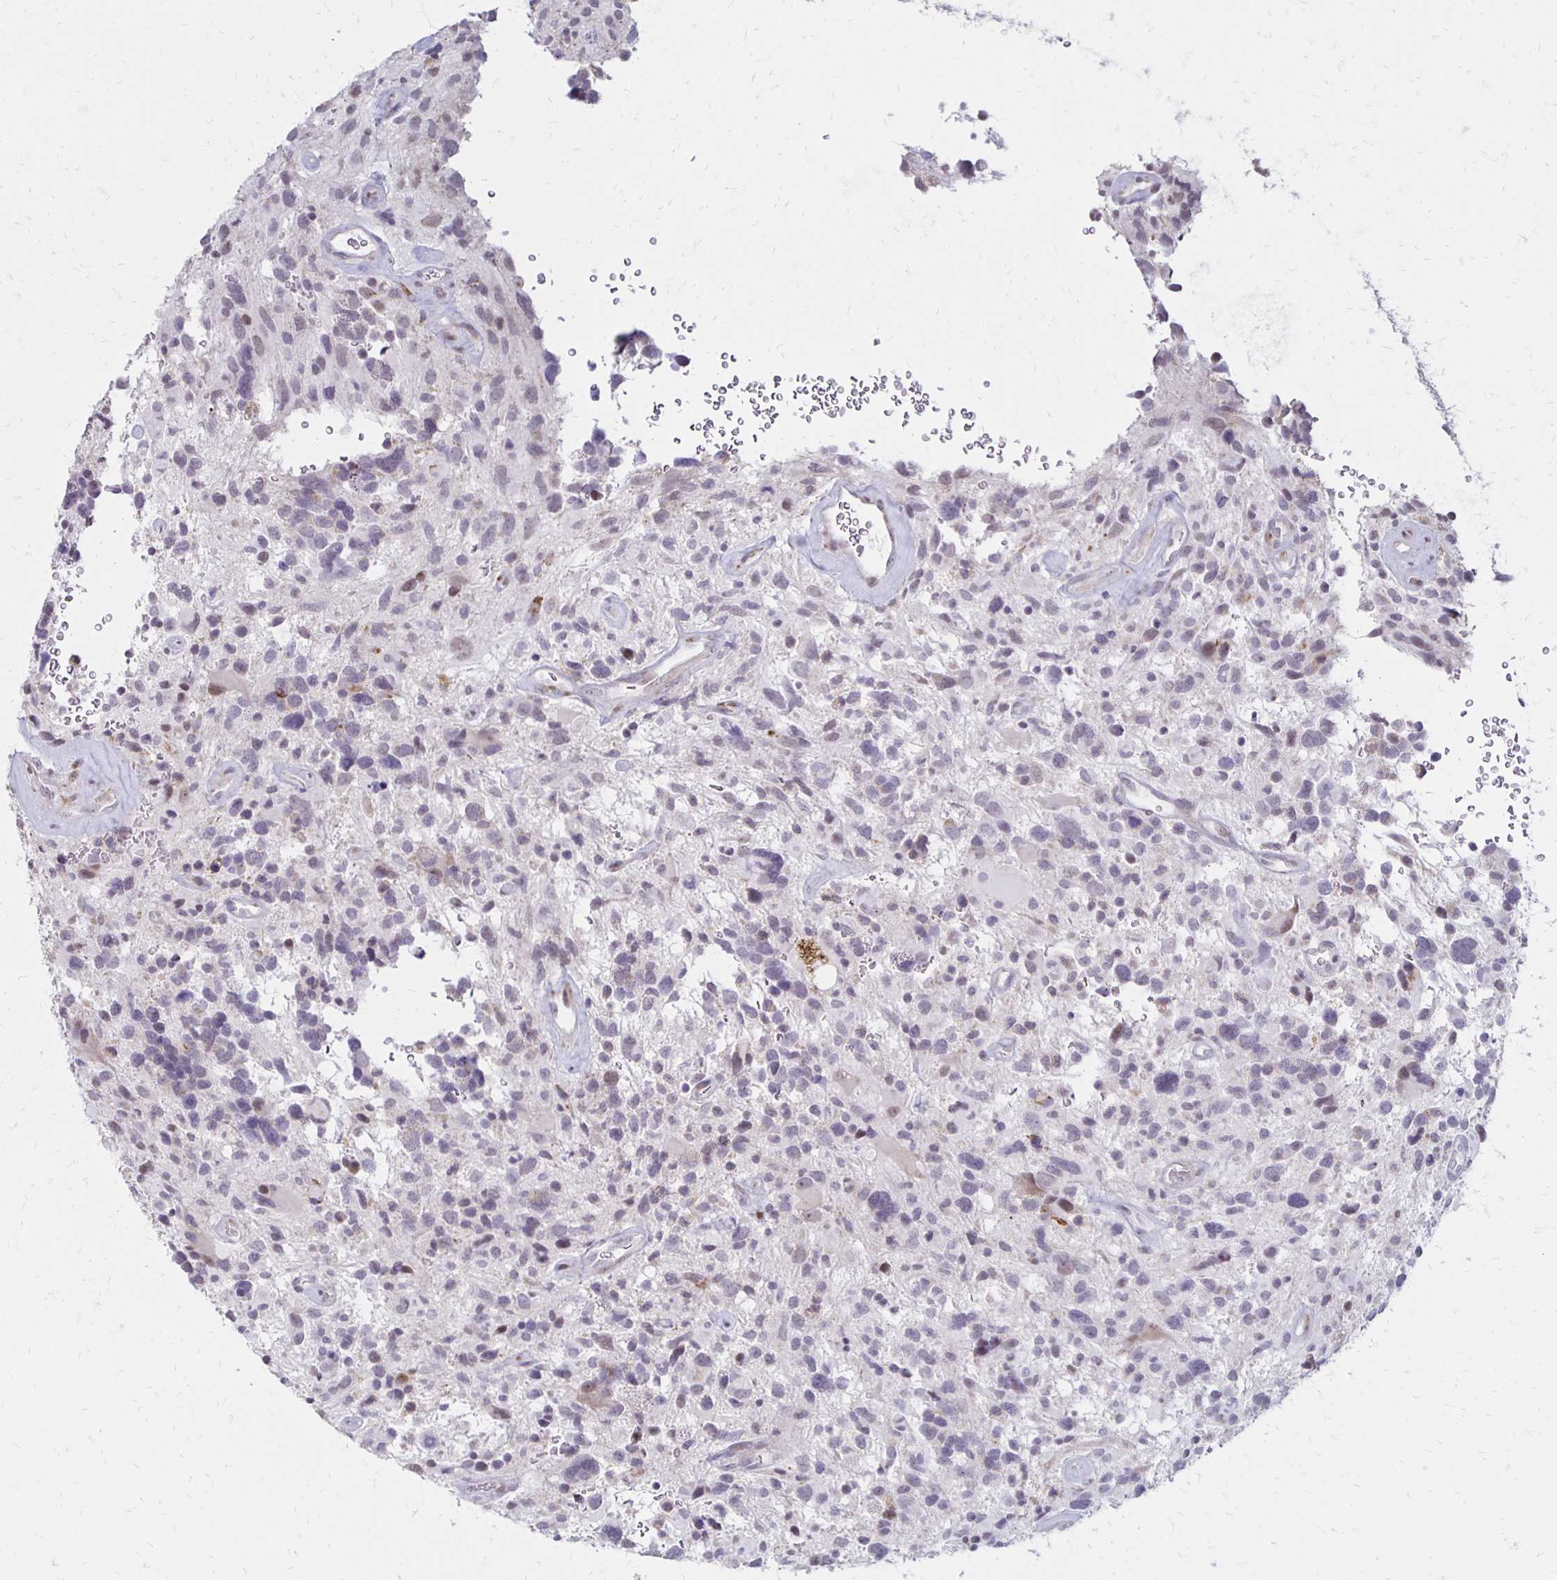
{"staining": {"intensity": "negative", "quantity": "none", "location": "none"}, "tissue": "glioma", "cell_type": "Tumor cells", "image_type": "cancer", "snomed": [{"axis": "morphology", "description": "Glioma, malignant, High grade"}, {"axis": "topography", "description": "Brain"}], "caption": "The immunohistochemistry (IHC) micrograph has no significant expression in tumor cells of glioma tissue.", "gene": "DAGLA", "patient": {"sex": "male", "age": 49}}